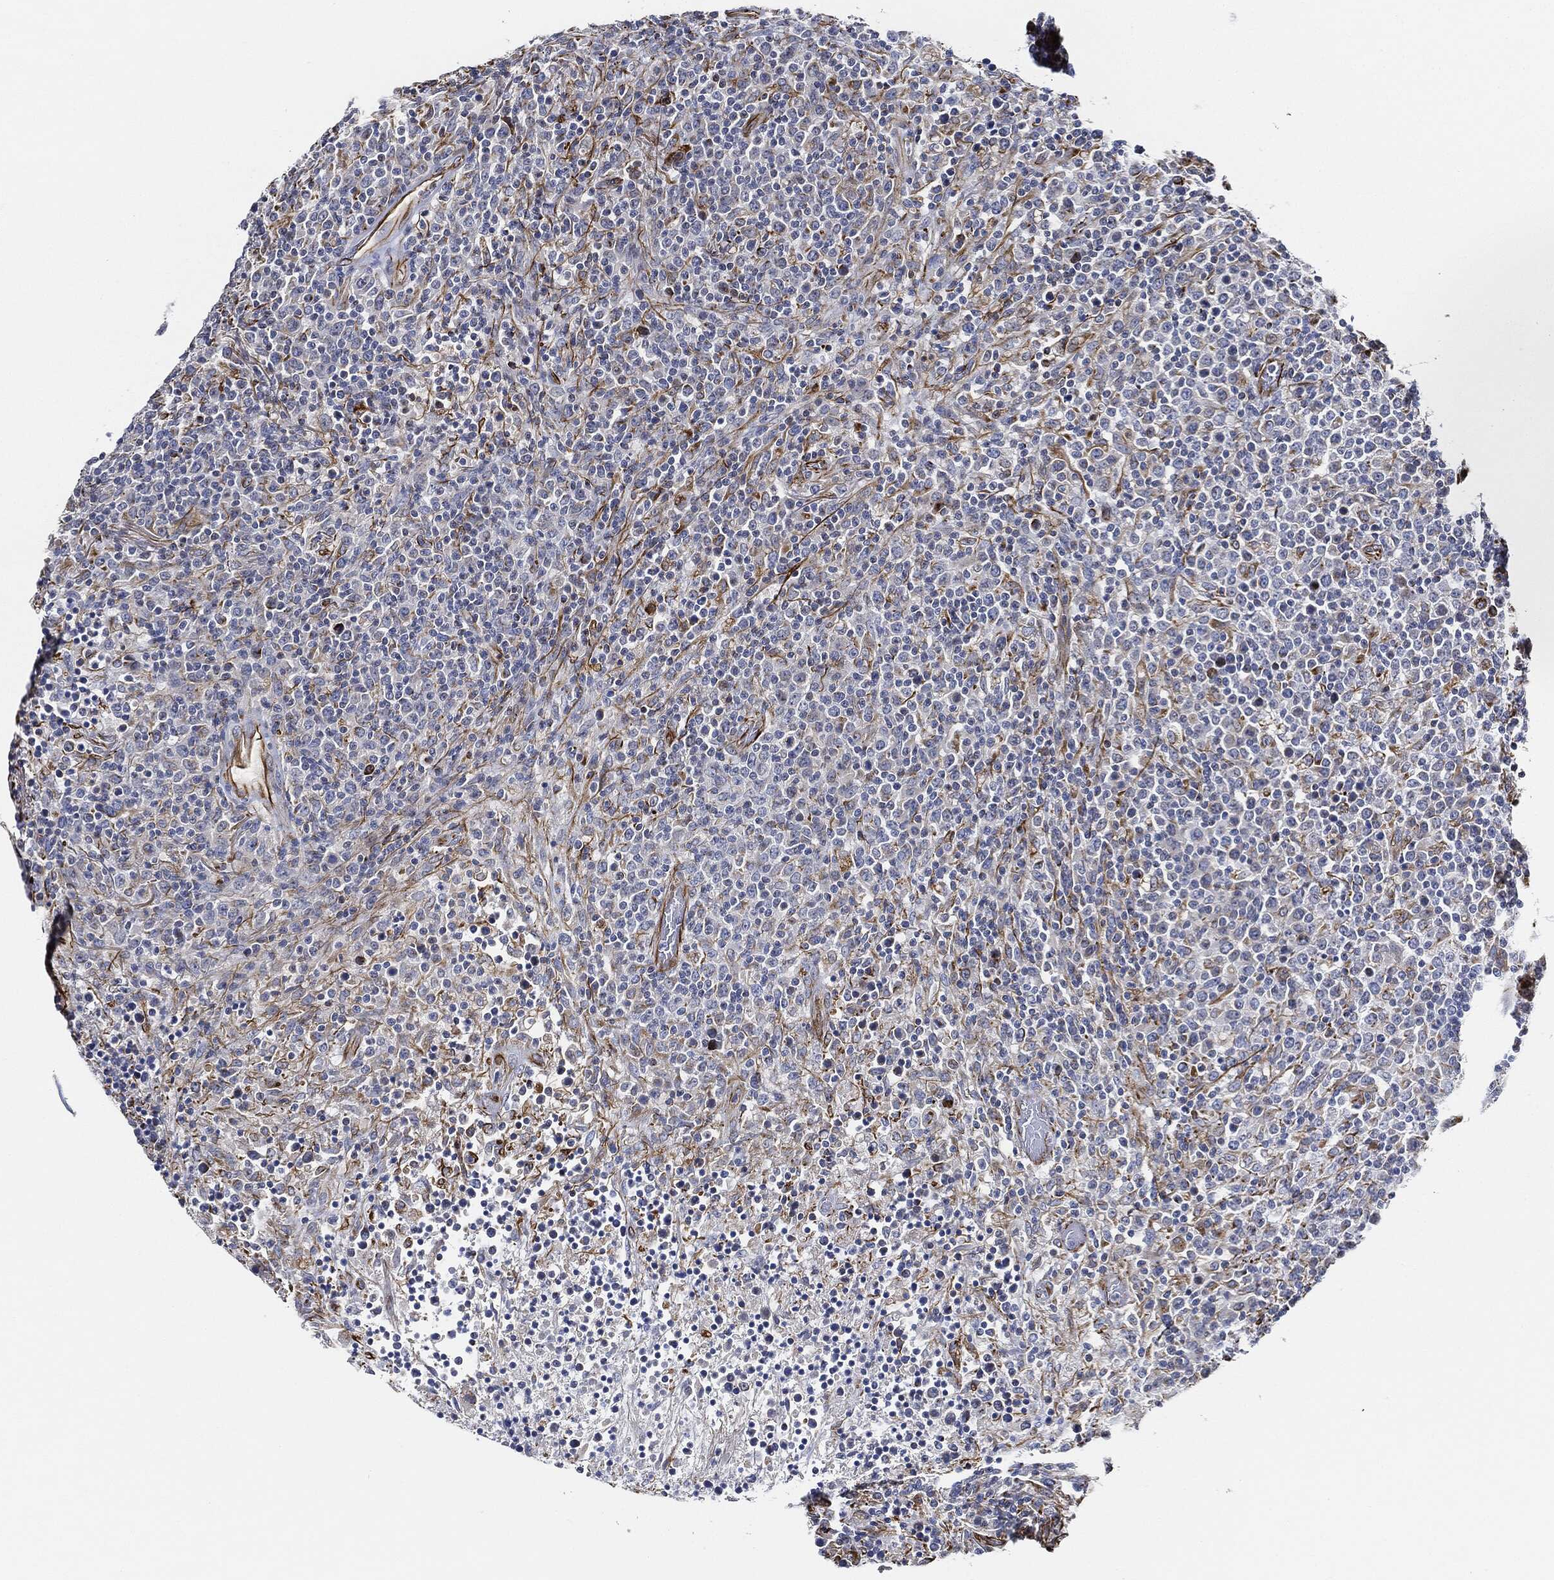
{"staining": {"intensity": "negative", "quantity": "none", "location": "none"}, "tissue": "lymphoma", "cell_type": "Tumor cells", "image_type": "cancer", "snomed": [{"axis": "morphology", "description": "Malignant lymphoma, non-Hodgkin's type, High grade"}, {"axis": "topography", "description": "Lung"}], "caption": "An immunohistochemistry image of high-grade malignant lymphoma, non-Hodgkin's type is shown. There is no staining in tumor cells of high-grade malignant lymphoma, non-Hodgkin's type.", "gene": "THSD1", "patient": {"sex": "male", "age": 79}}